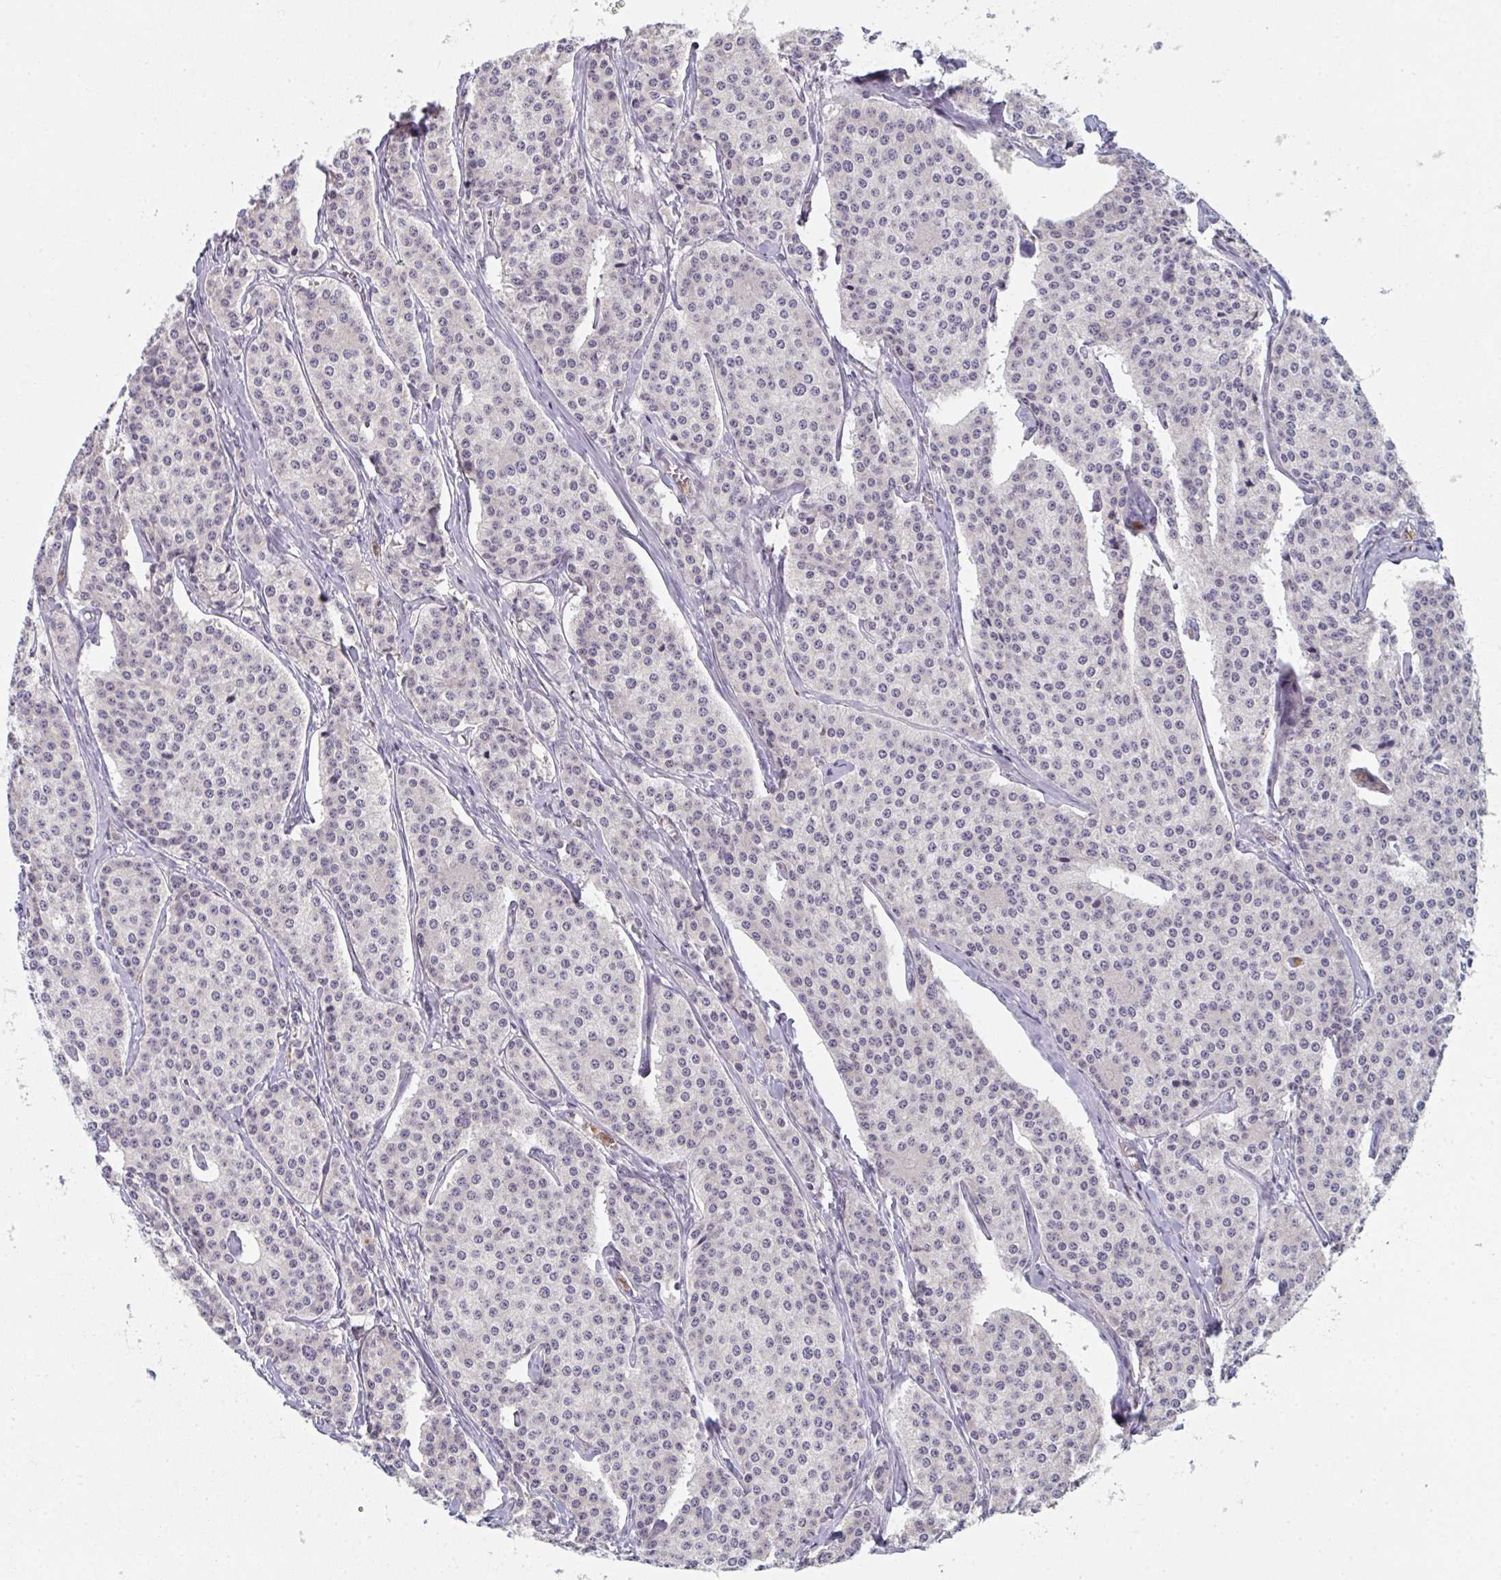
{"staining": {"intensity": "weak", "quantity": "<25%", "location": "nuclear"}, "tissue": "carcinoid", "cell_type": "Tumor cells", "image_type": "cancer", "snomed": [{"axis": "morphology", "description": "Carcinoid, malignant, NOS"}, {"axis": "topography", "description": "Small intestine"}], "caption": "Tumor cells are negative for brown protein staining in carcinoid. (Brightfield microscopy of DAB (3,3'-diaminobenzidine) immunohistochemistry (IHC) at high magnification).", "gene": "RIOK1", "patient": {"sex": "female", "age": 64}}